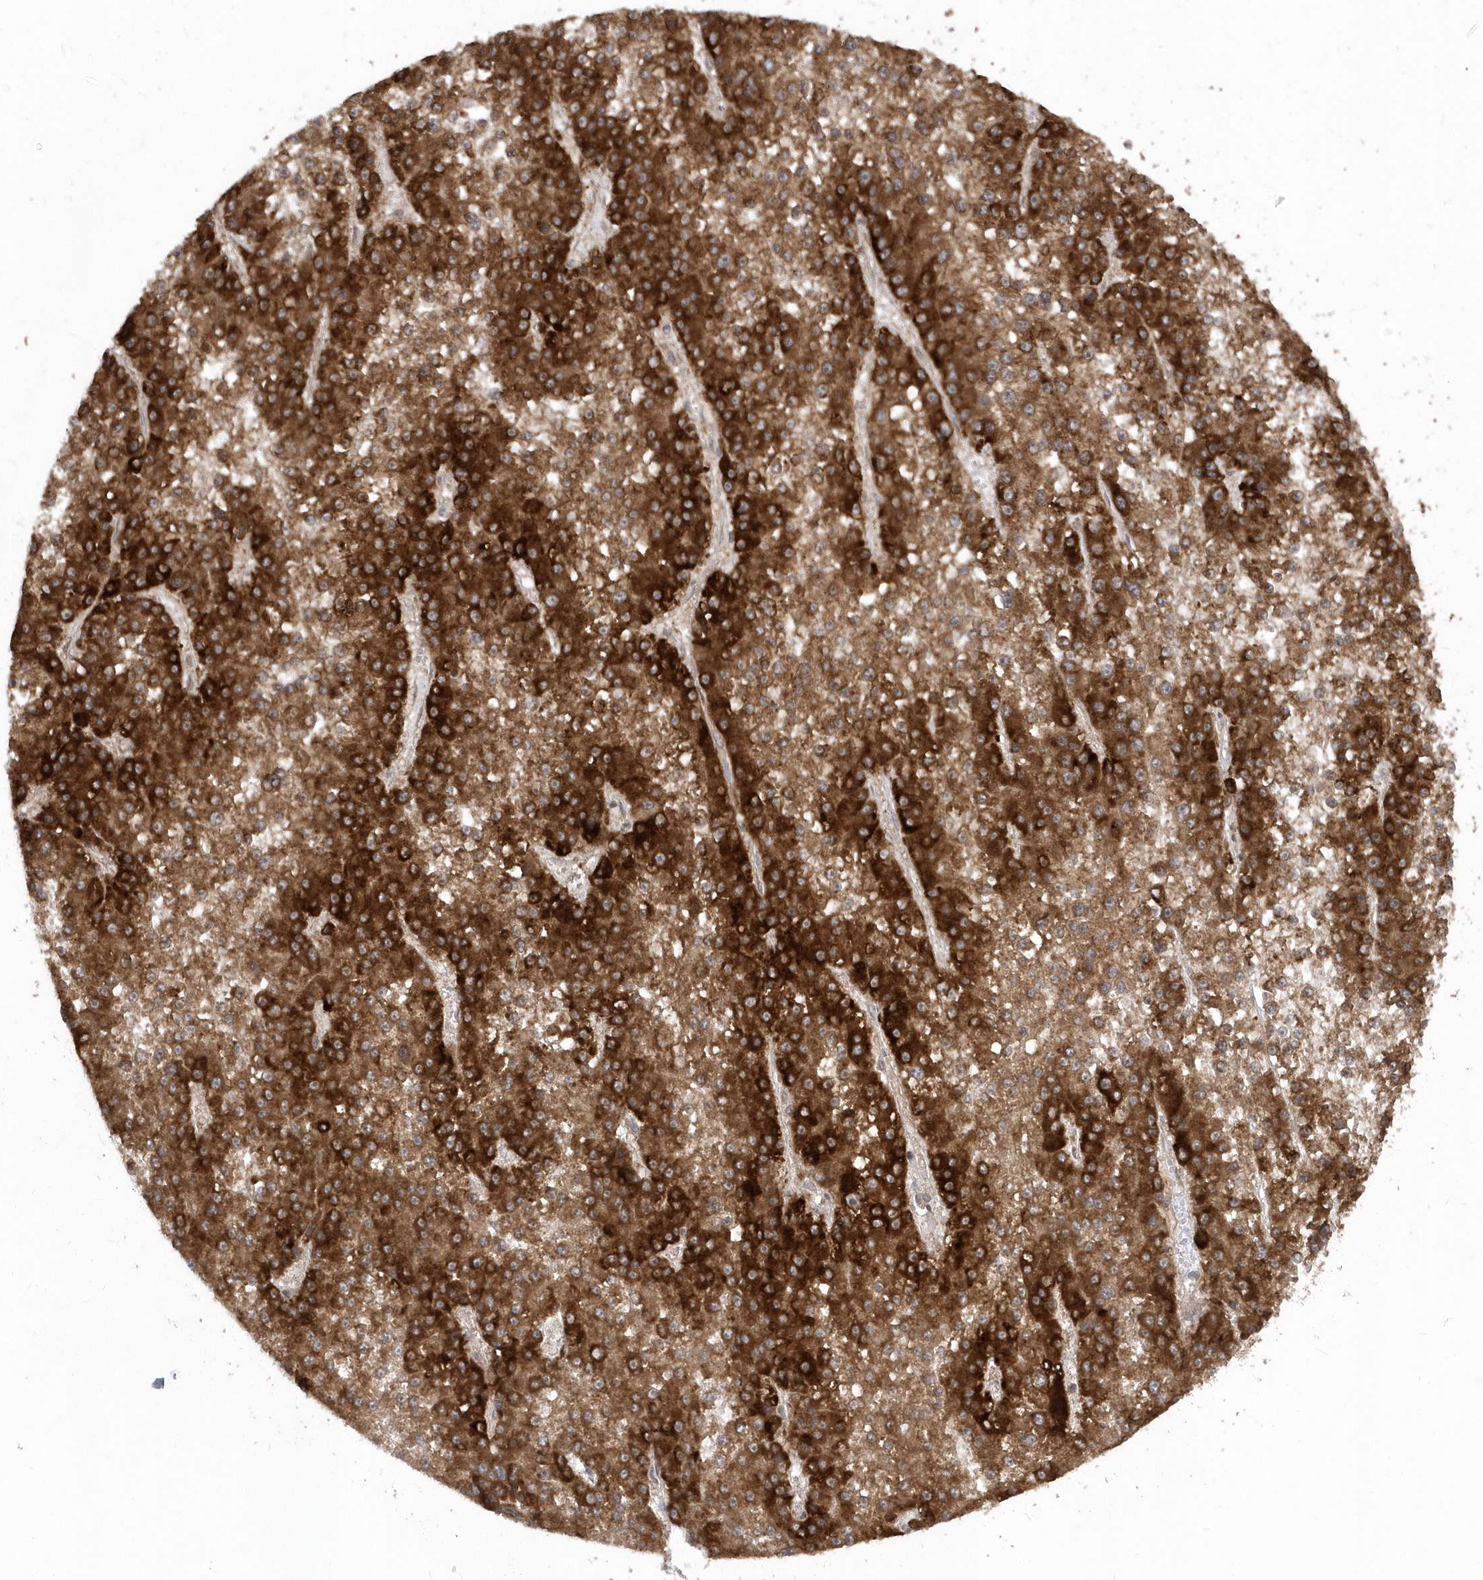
{"staining": {"intensity": "strong", "quantity": ">75%", "location": "cytoplasmic/membranous"}, "tissue": "liver cancer", "cell_type": "Tumor cells", "image_type": "cancer", "snomed": [{"axis": "morphology", "description": "Carcinoma, Hepatocellular, NOS"}, {"axis": "topography", "description": "Liver"}], "caption": "DAB (3,3'-diaminobenzidine) immunohistochemical staining of liver cancer (hepatocellular carcinoma) exhibits strong cytoplasmic/membranous protein expression in approximately >75% of tumor cells.", "gene": "HERPUD1", "patient": {"sex": "female", "age": 73}}